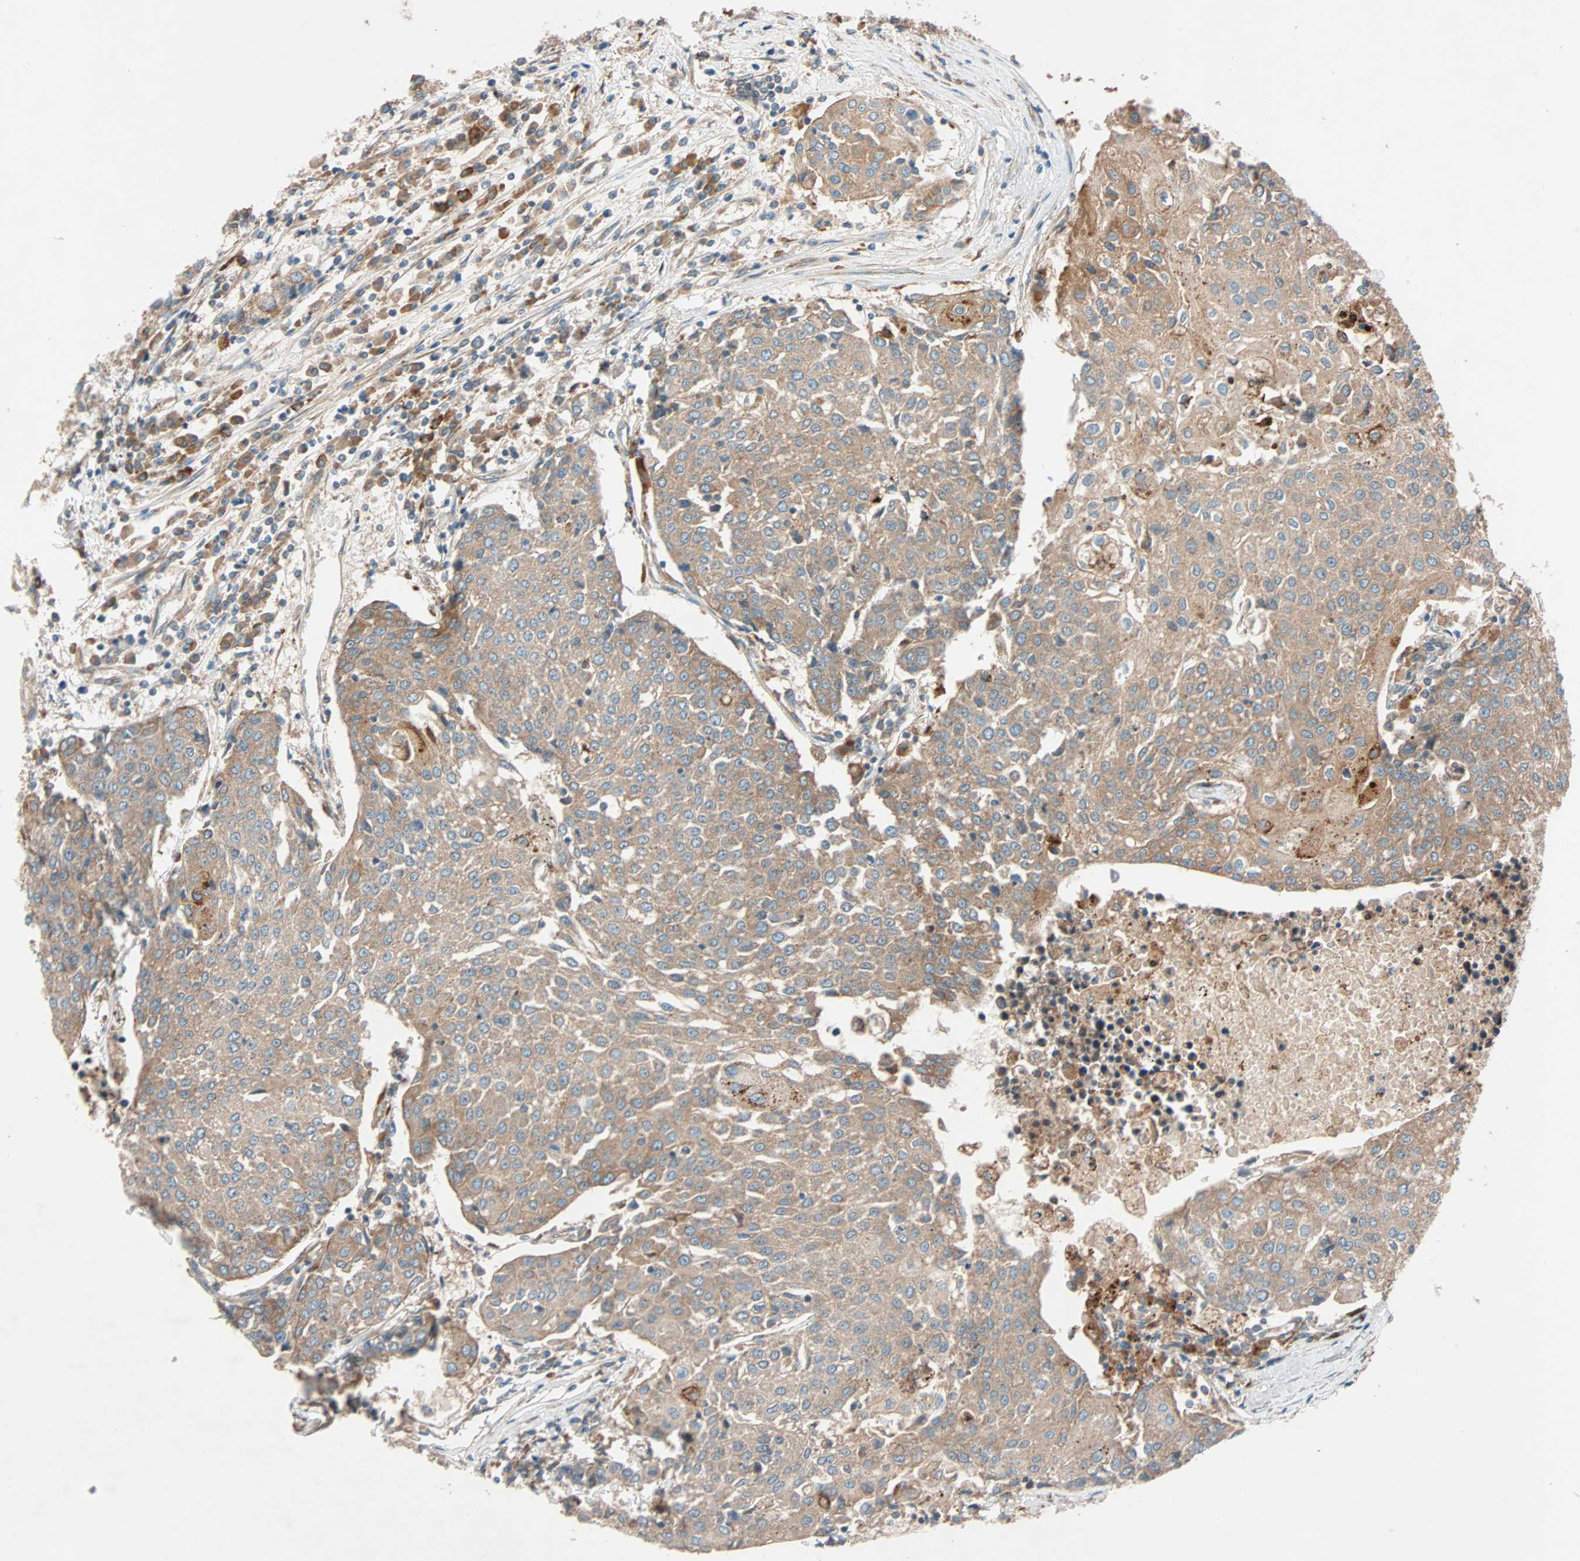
{"staining": {"intensity": "moderate", "quantity": ">75%", "location": "cytoplasmic/membranous"}, "tissue": "urothelial cancer", "cell_type": "Tumor cells", "image_type": "cancer", "snomed": [{"axis": "morphology", "description": "Urothelial carcinoma, High grade"}, {"axis": "topography", "description": "Urinary bladder"}], "caption": "IHC of human urothelial carcinoma (high-grade) exhibits medium levels of moderate cytoplasmic/membranous positivity in about >75% of tumor cells. (DAB IHC with brightfield microscopy, high magnification).", "gene": "PHYH", "patient": {"sex": "female", "age": 85}}